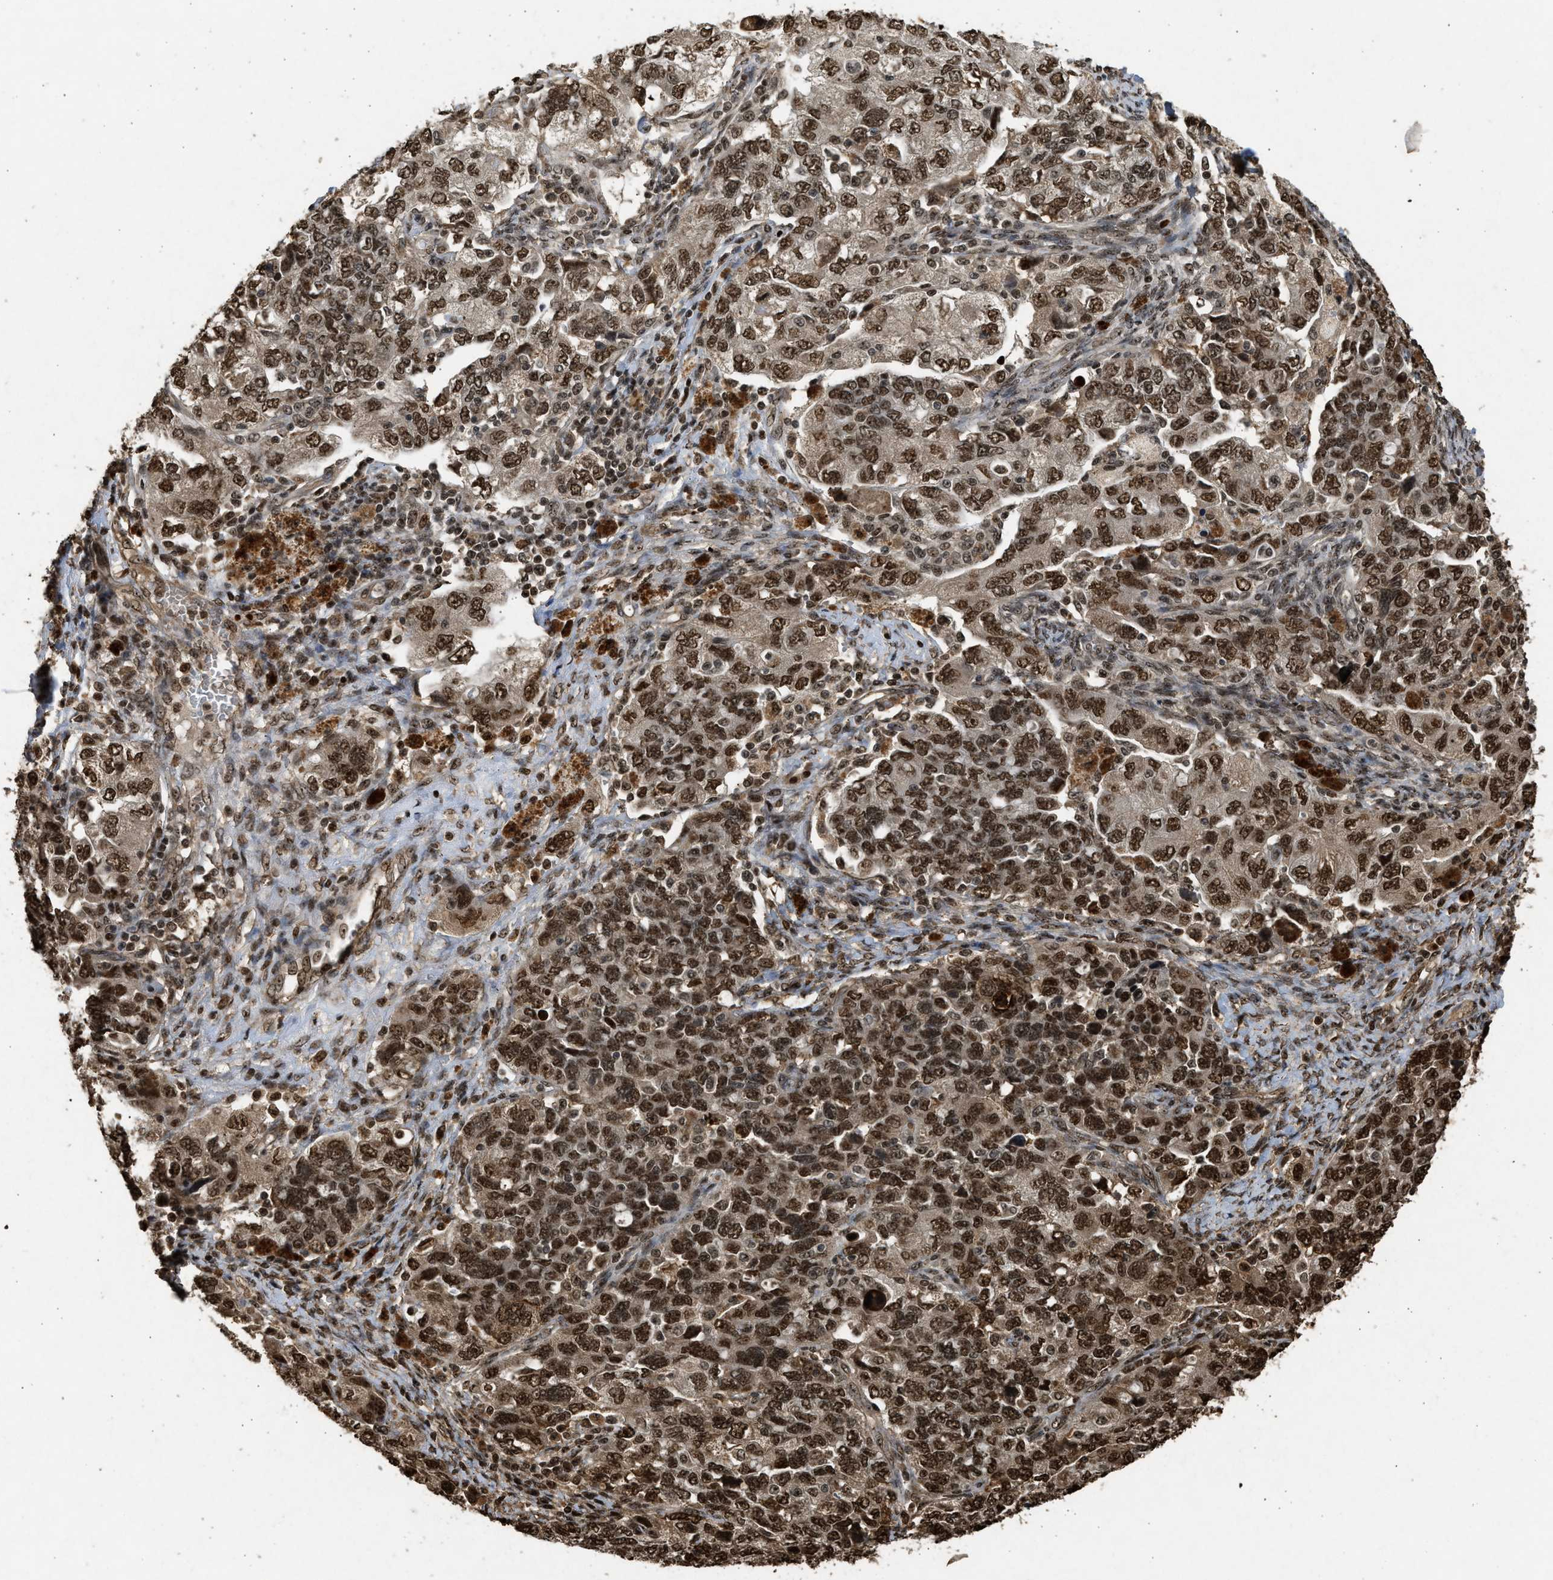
{"staining": {"intensity": "strong", "quantity": ">75%", "location": "cytoplasmic/membranous,nuclear"}, "tissue": "ovarian cancer", "cell_type": "Tumor cells", "image_type": "cancer", "snomed": [{"axis": "morphology", "description": "Carcinoma, NOS"}, {"axis": "morphology", "description": "Cystadenocarcinoma, serous, NOS"}, {"axis": "topography", "description": "Ovary"}], "caption": "Tumor cells display high levels of strong cytoplasmic/membranous and nuclear positivity in about >75% of cells in ovarian cancer.", "gene": "TFDP2", "patient": {"sex": "female", "age": 69}}